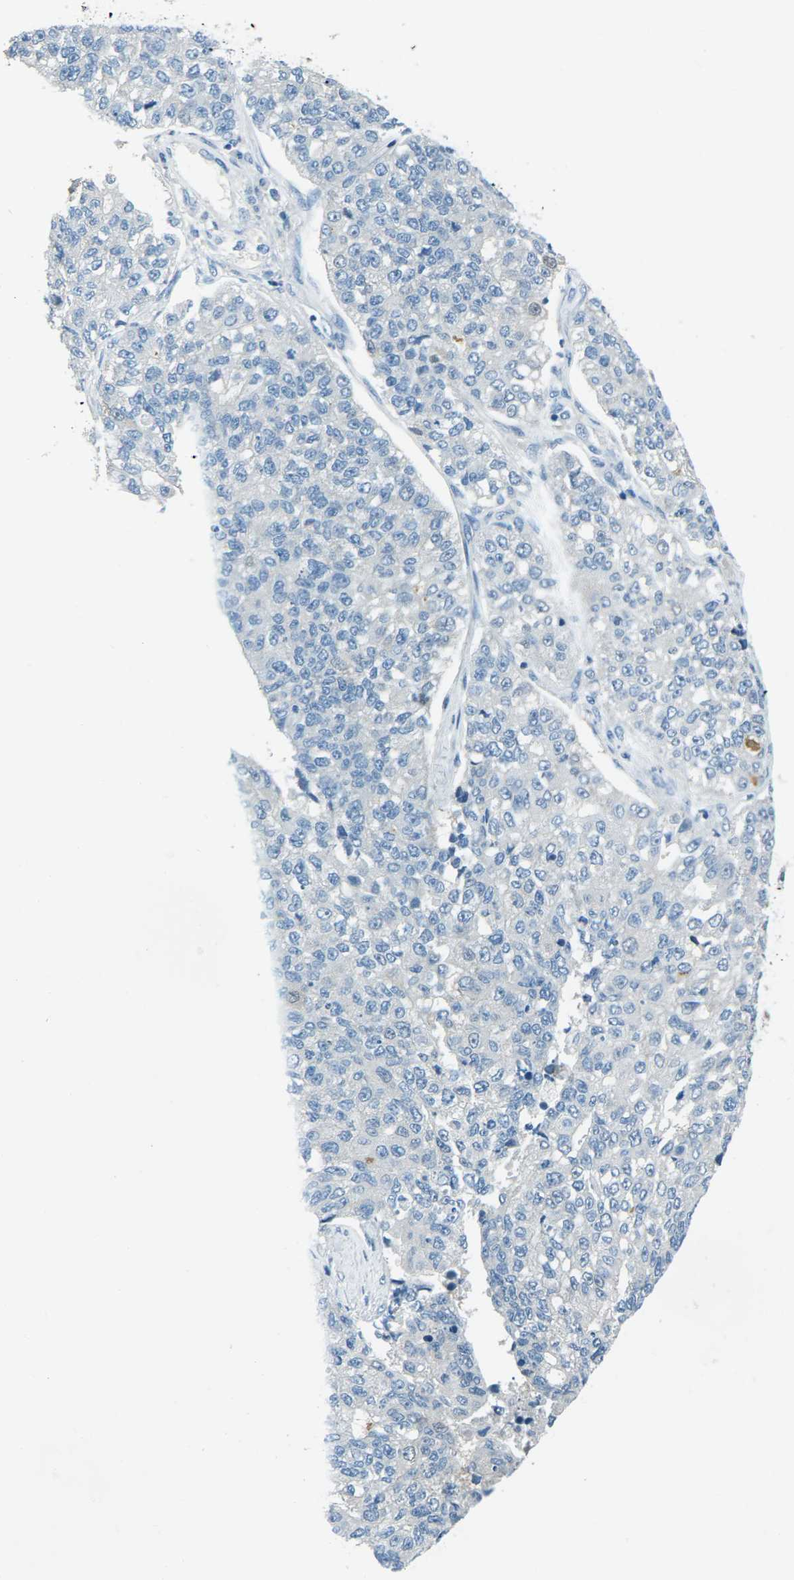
{"staining": {"intensity": "negative", "quantity": "none", "location": "none"}, "tissue": "lung cancer", "cell_type": "Tumor cells", "image_type": "cancer", "snomed": [{"axis": "morphology", "description": "Adenocarcinoma, NOS"}, {"axis": "topography", "description": "Lung"}], "caption": "High power microscopy histopathology image of an immunohistochemistry photomicrograph of lung cancer, revealing no significant positivity in tumor cells.", "gene": "NANOS2", "patient": {"sex": "male", "age": 49}}